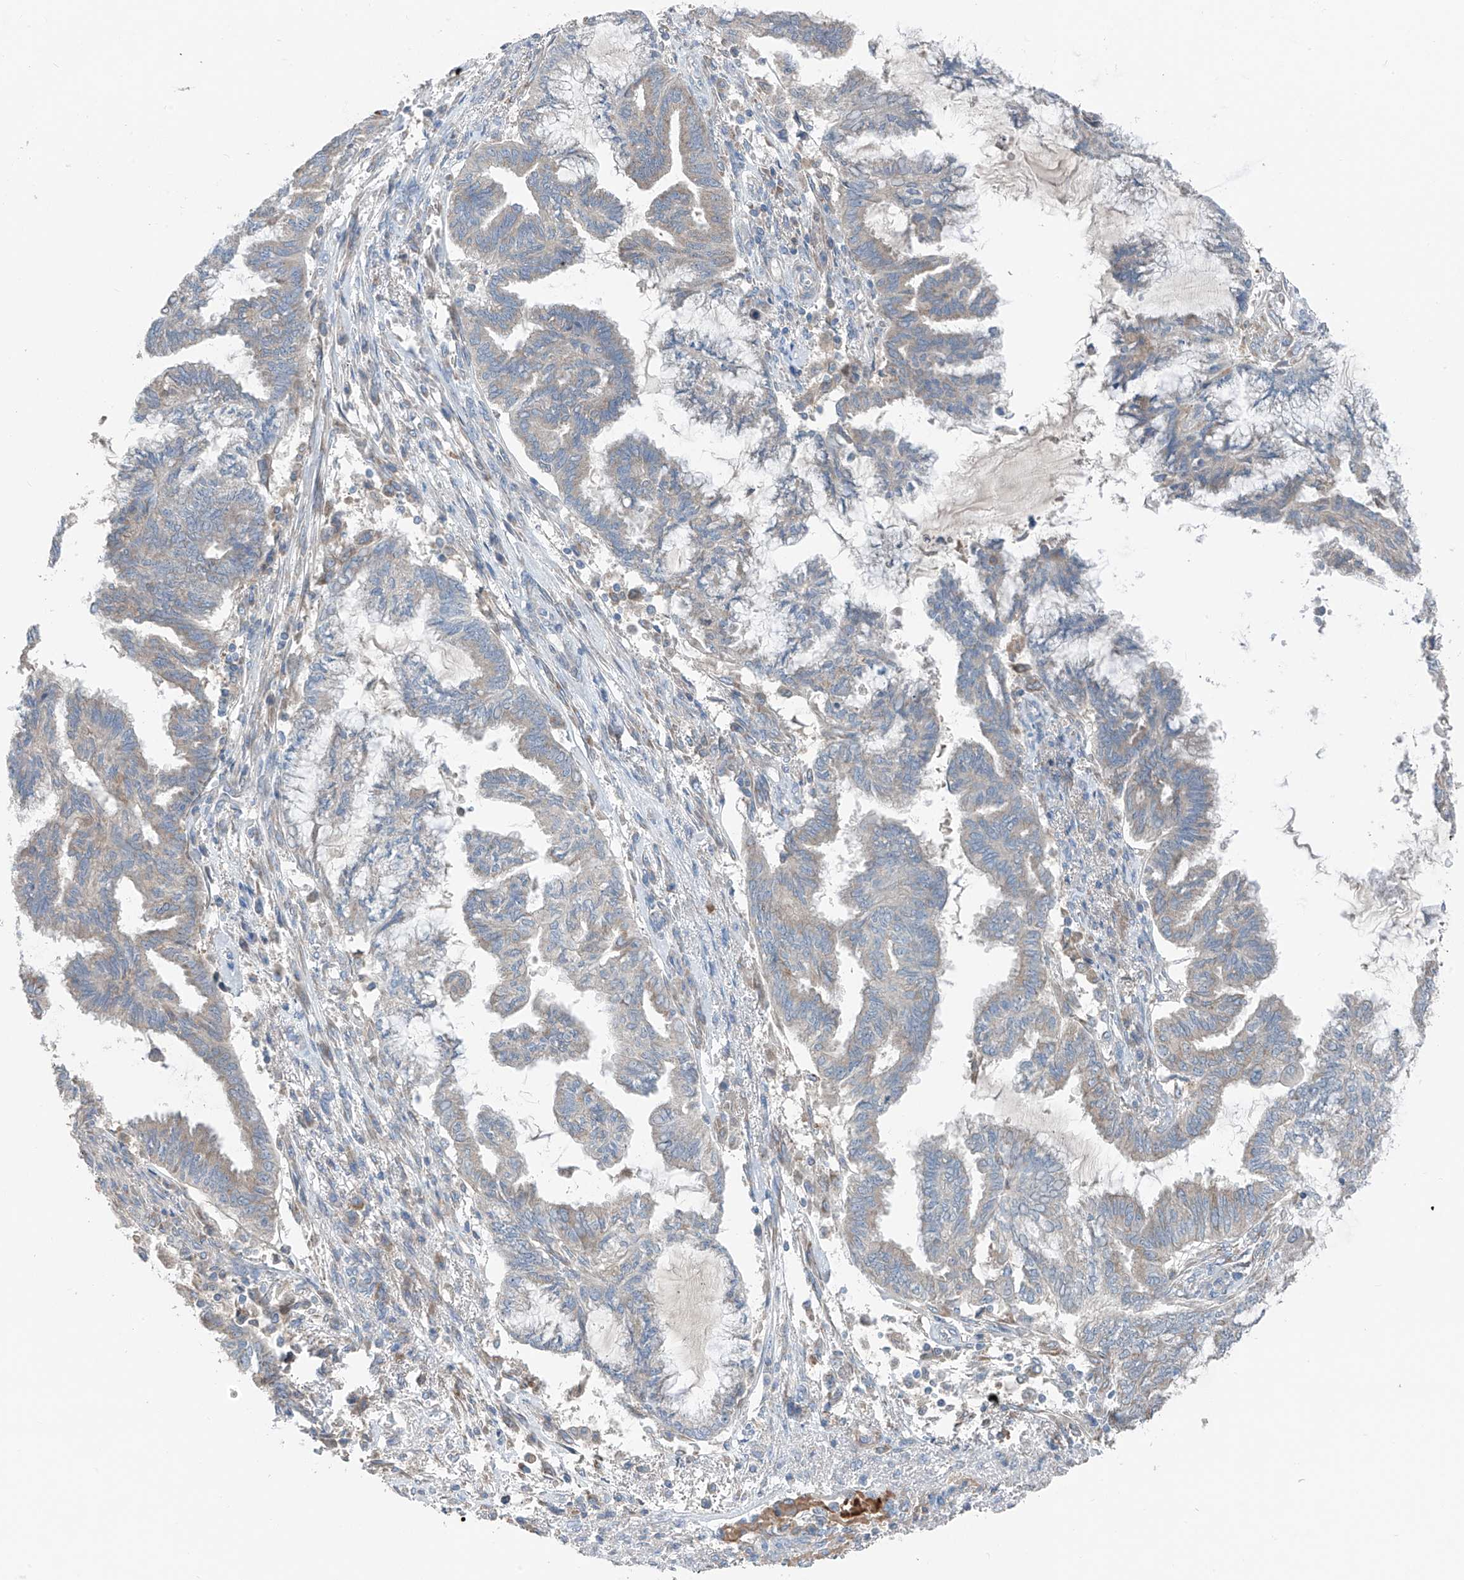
{"staining": {"intensity": "negative", "quantity": "none", "location": "none"}, "tissue": "endometrial cancer", "cell_type": "Tumor cells", "image_type": "cancer", "snomed": [{"axis": "morphology", "description": "Adenocarcinoma, NOS"}, {"axis": "topography", "description": "Endometrium"}], "caption": "Histopathology image shows no protein expression in tumor cells of adenocarcinoma (endometrial) tissue.", "gene": "GALNTL6", "patient": {"sex": "female", "age": 86}}